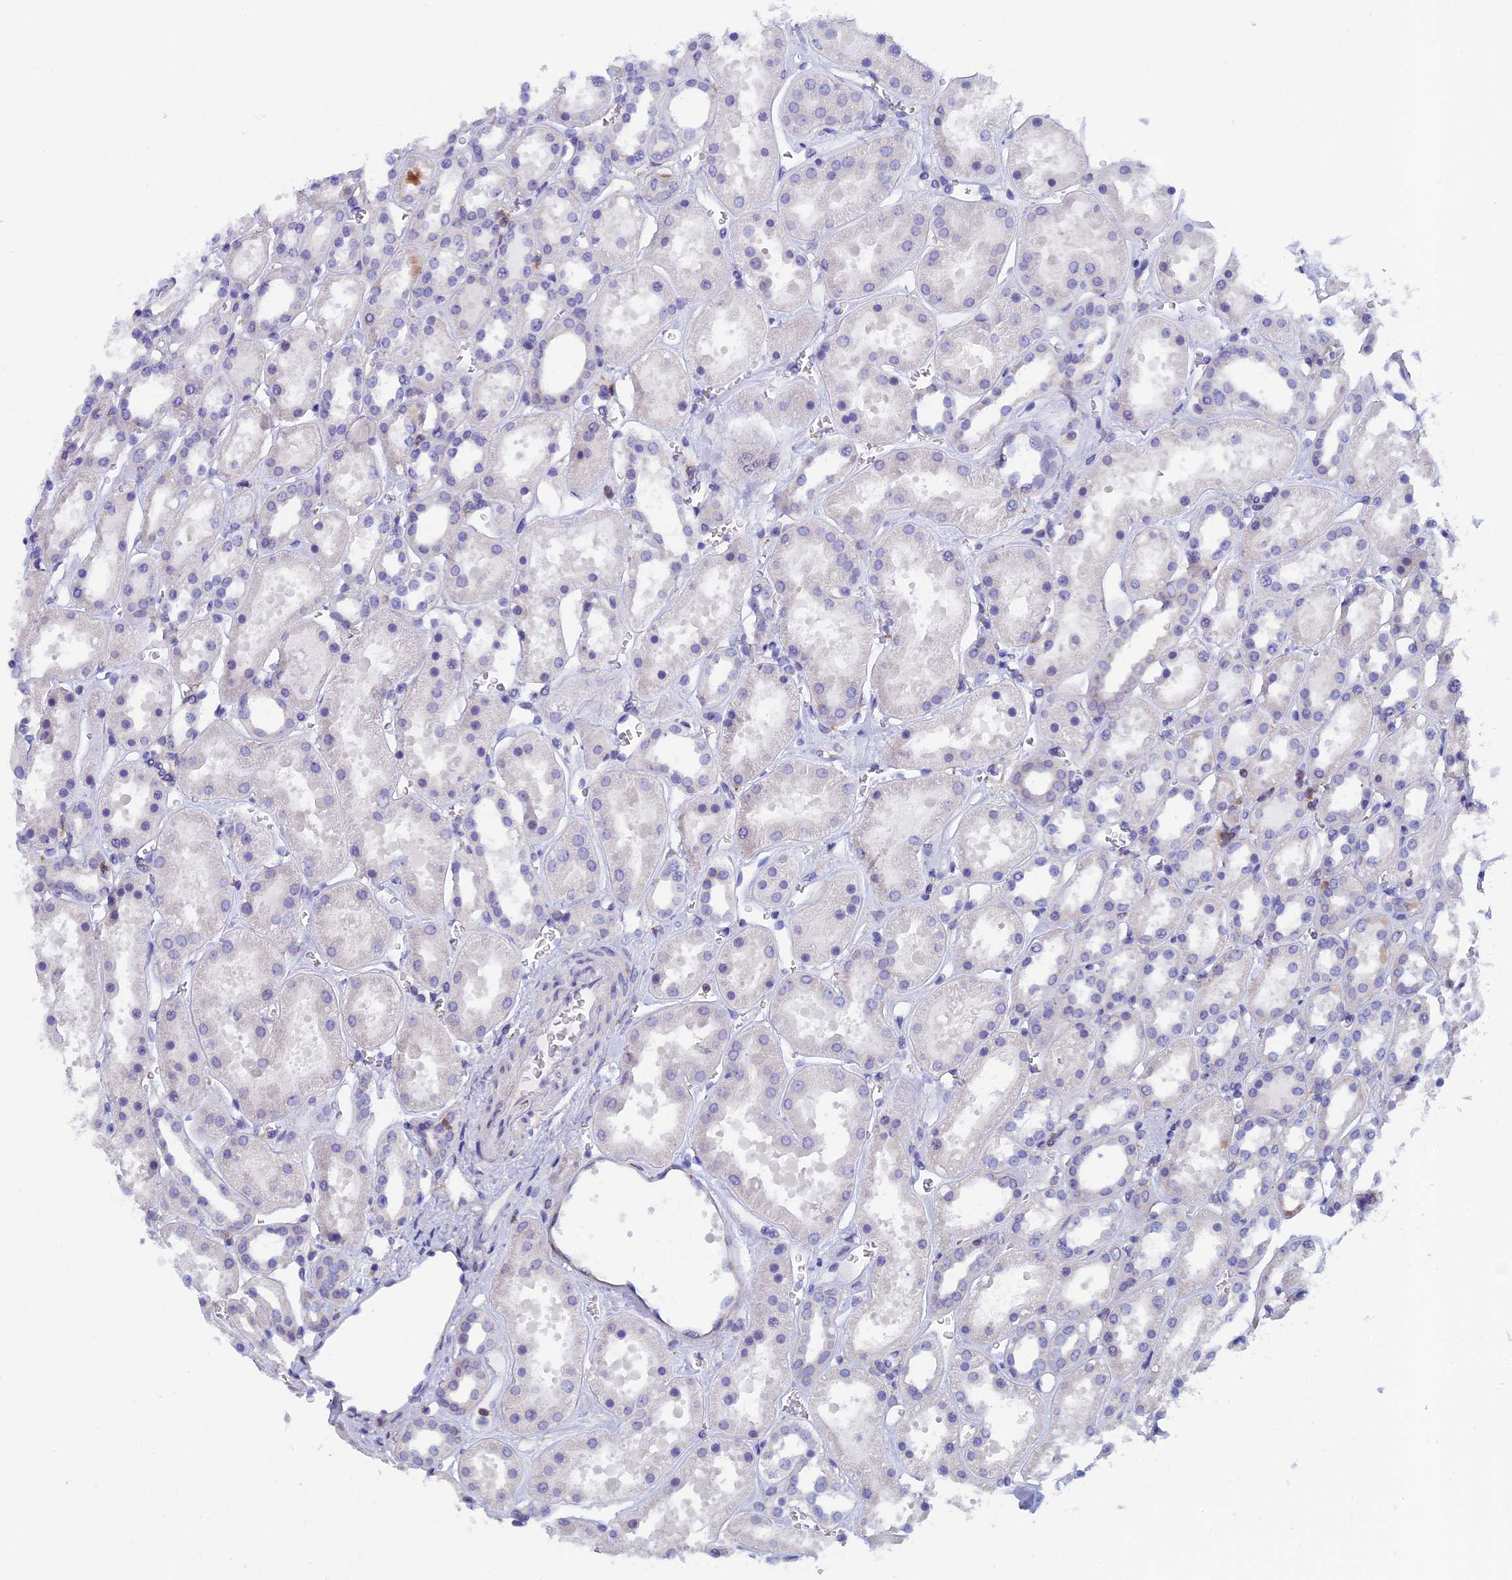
{"staining": {"intensity": "negative", "quantity": "none", "location": "none"}, "tissue": "kidney", "cell_type": "Cells in glomeruli", "image_type": "normal", "snomed": [{"axis": "morphology", "description": "Normal tissue, NOS"}, {"axis": "topography", "description": "Kidney"}], "caption": "An immunohistochemistry (IHC) histopathology image of benign kidney is shown. There is no staining in cells in glomeruli of kidney.", "gene": "SEPTIN1", "patient": {"sex": "female", "age": 41}}